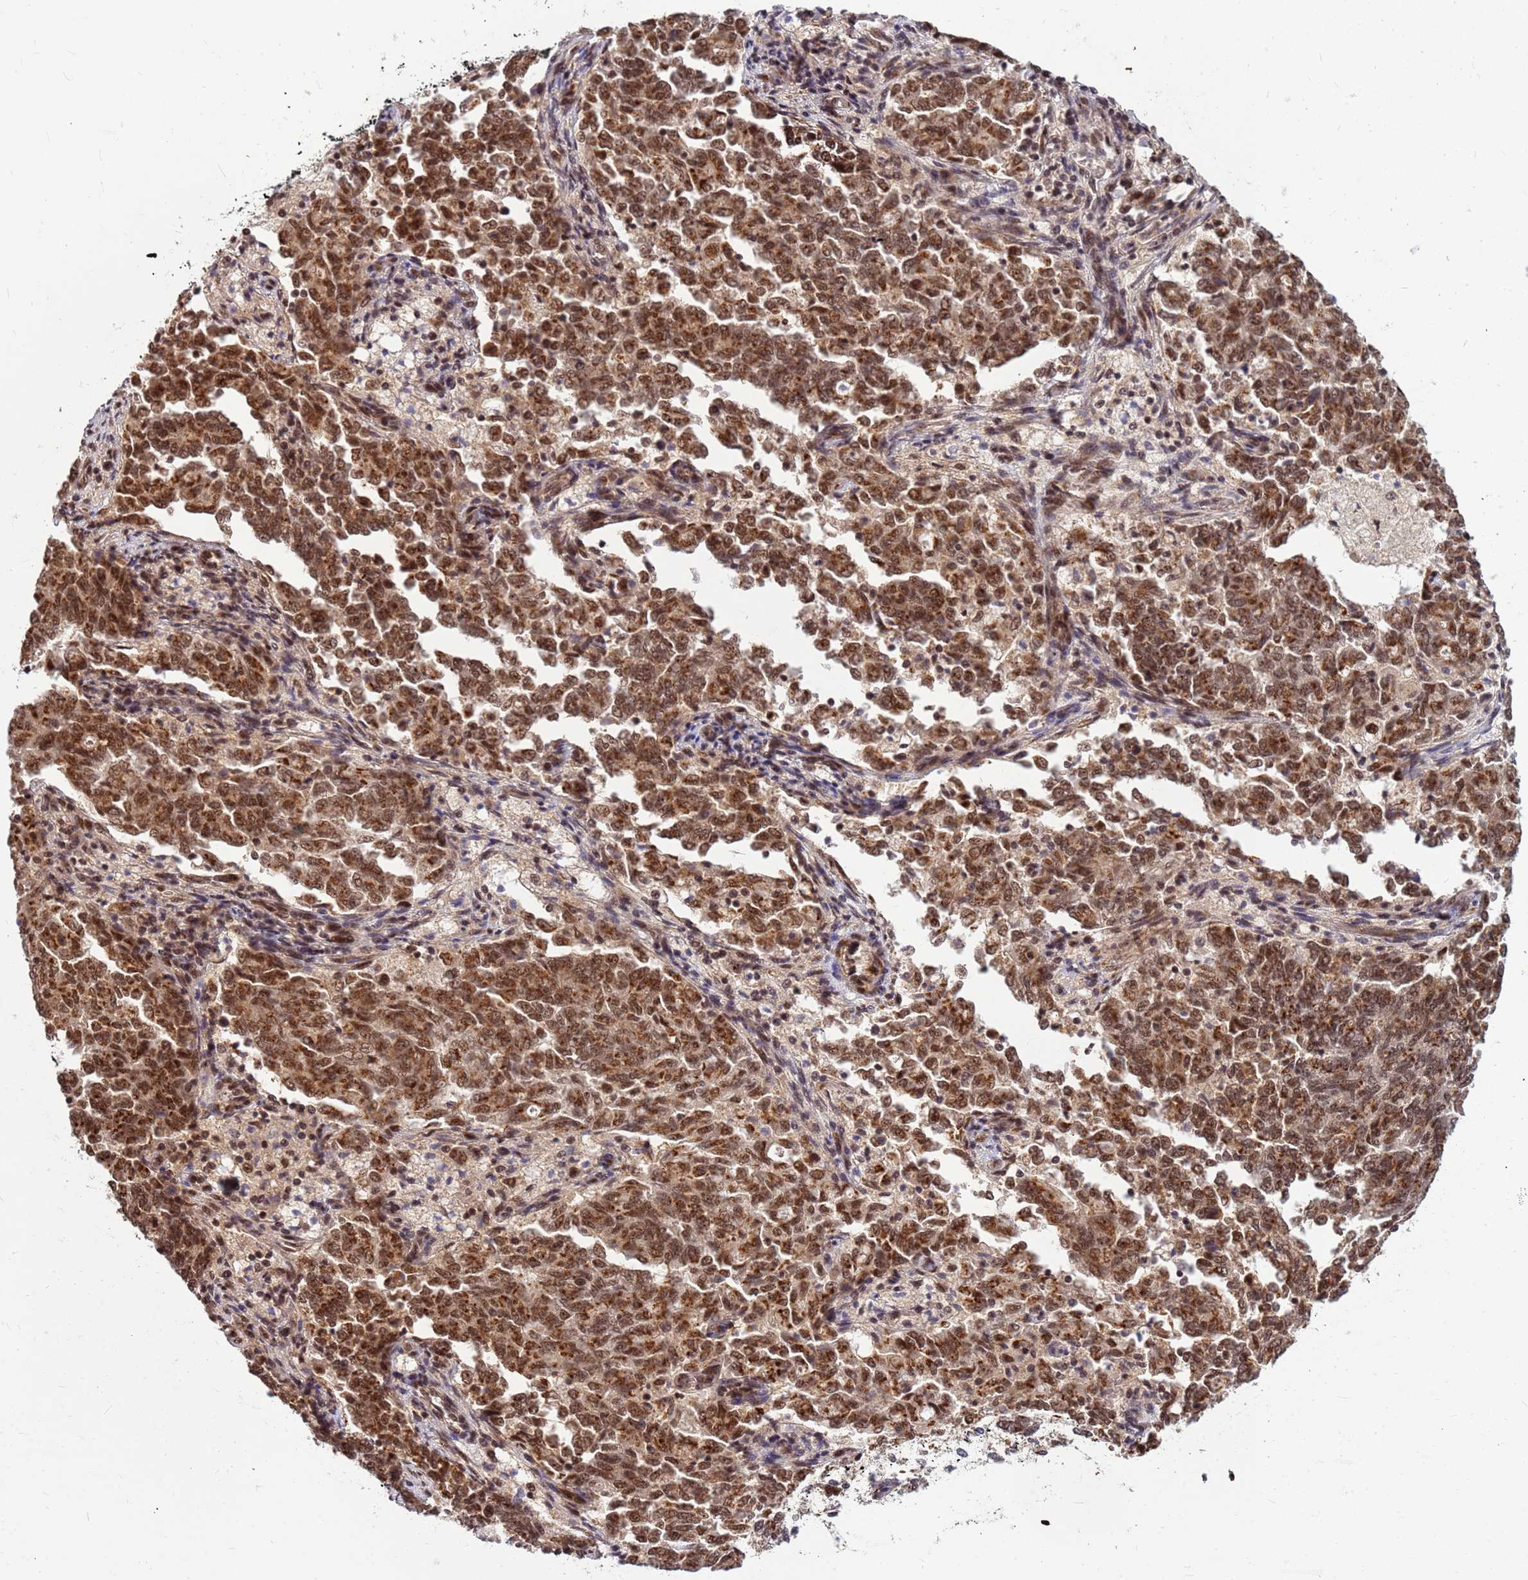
{"staining": {"intensity": "strong", "quantity": ">75%", "location": "cytoplasmic/membranous,nuclear"}, "tissue": "endometrial cancer", "cell_type": "Tumor cells", "image_type": "cancer", "snomed": [{"axis": "morphology", "description": "Adenocarcinoma, NOS"}, {"axis": "topography", "description": "Endometrium"}], "caption": "Endometrial cancer stained with DAB (3,3'-diaminobenzidine) immunohistochemistry (IHC) shows high levels of strong cytoplasmic/membranous and nuclear expression in about >75% of tumor cells.", "gene": "NCBP2", "patient": {"sex": "female", "age": 80}}